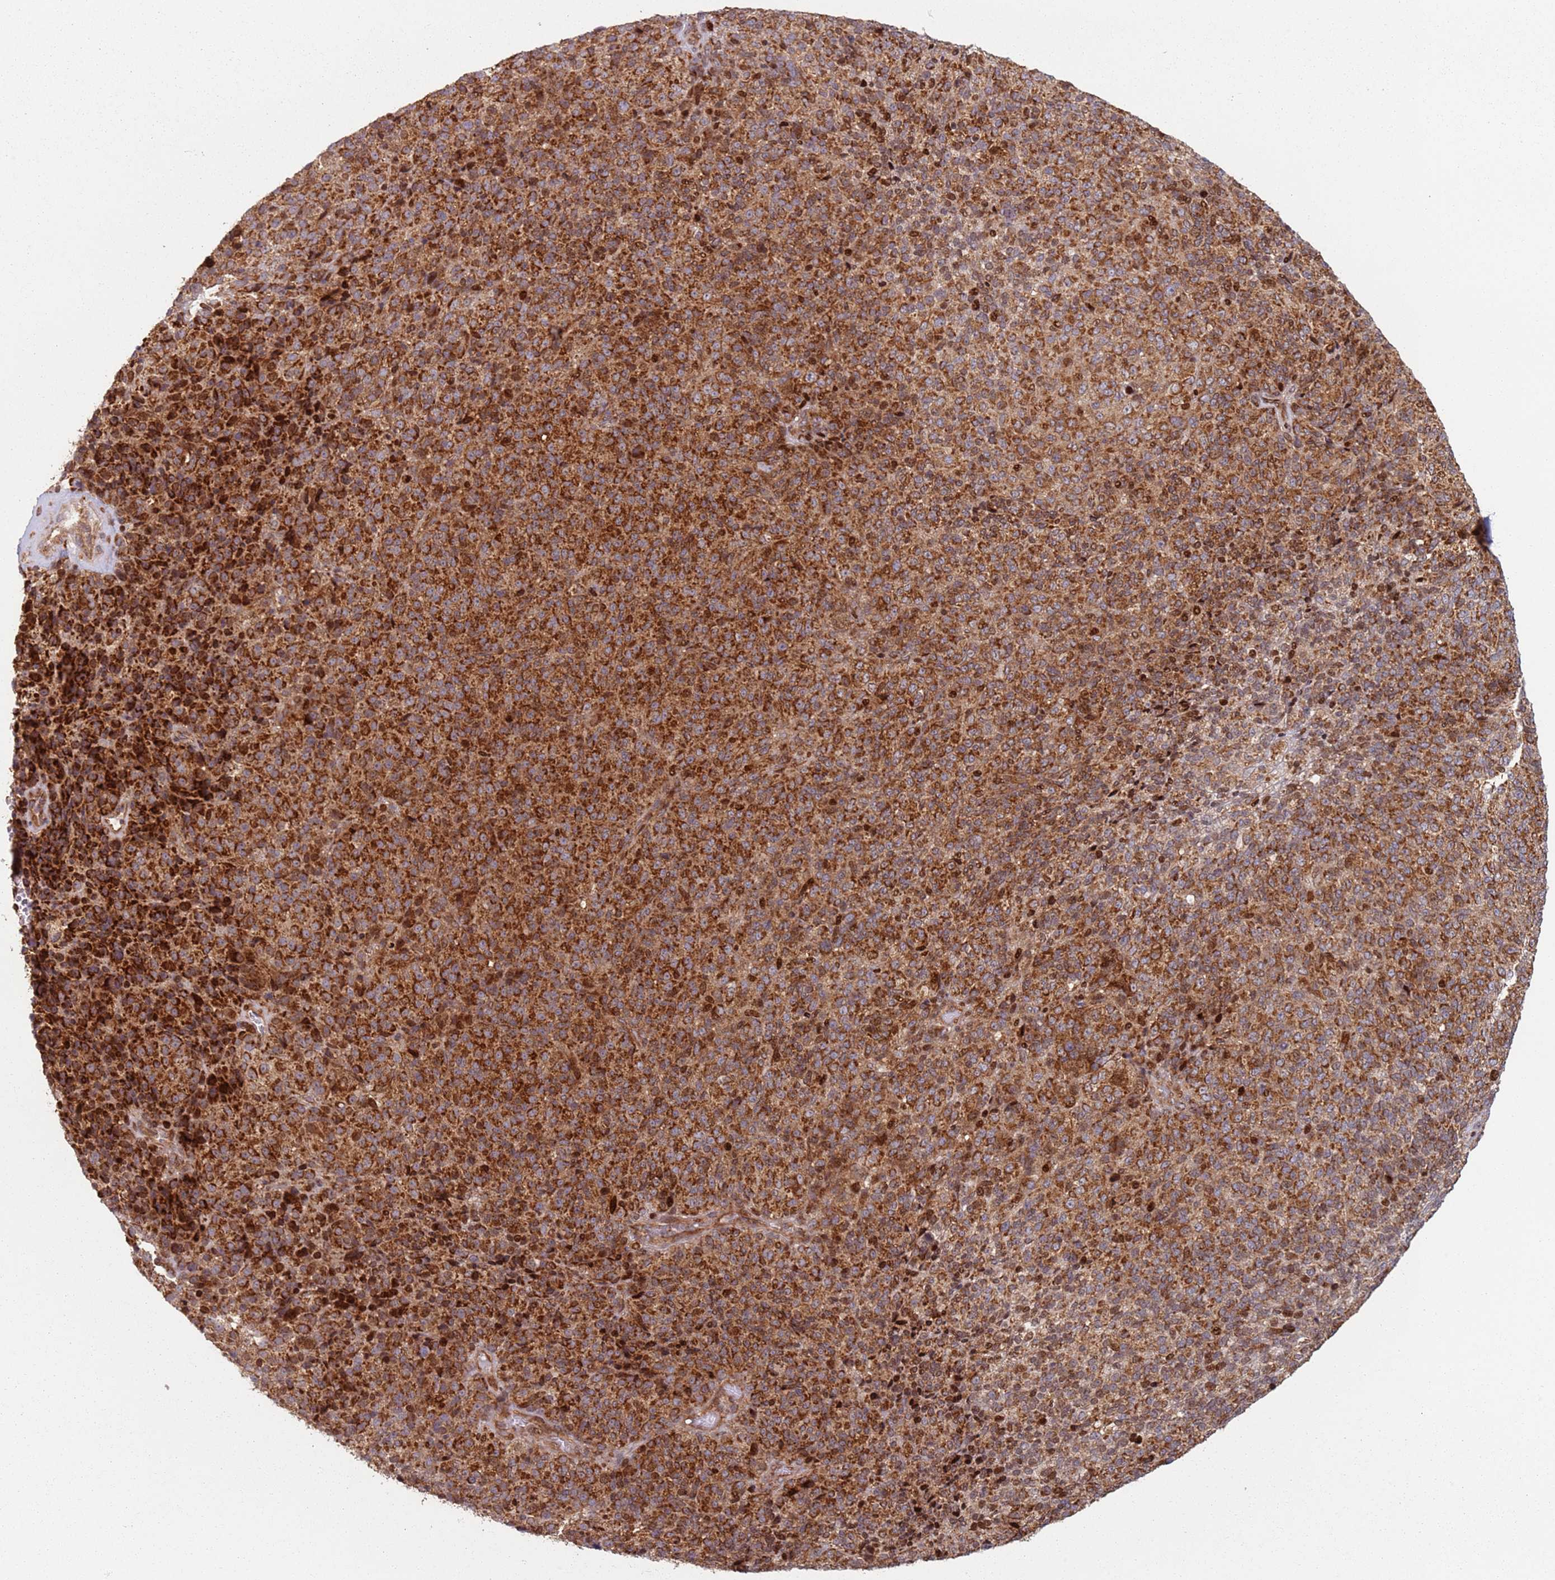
{"staining": {"intensity": "strong", "quantity": ">75%", "location": "cytoplasmic/membranous"}, "tissue": "melanoma", "cell_type": "Tumor cells", "image_type": "cancer", "snomed": [{"axis": "morphology", "description": "Malignant melanoma, Metastatic site"}, {"axis": "topography", "description": "Brain"}], "caption": "Malignant melanoma (metastatic site) stained for a protein reveals strong cytoplasmic/membranous positivity in tumor cells.", "gene": "HNRNPLL", "patient": {"sex": "female", "age": 56}}